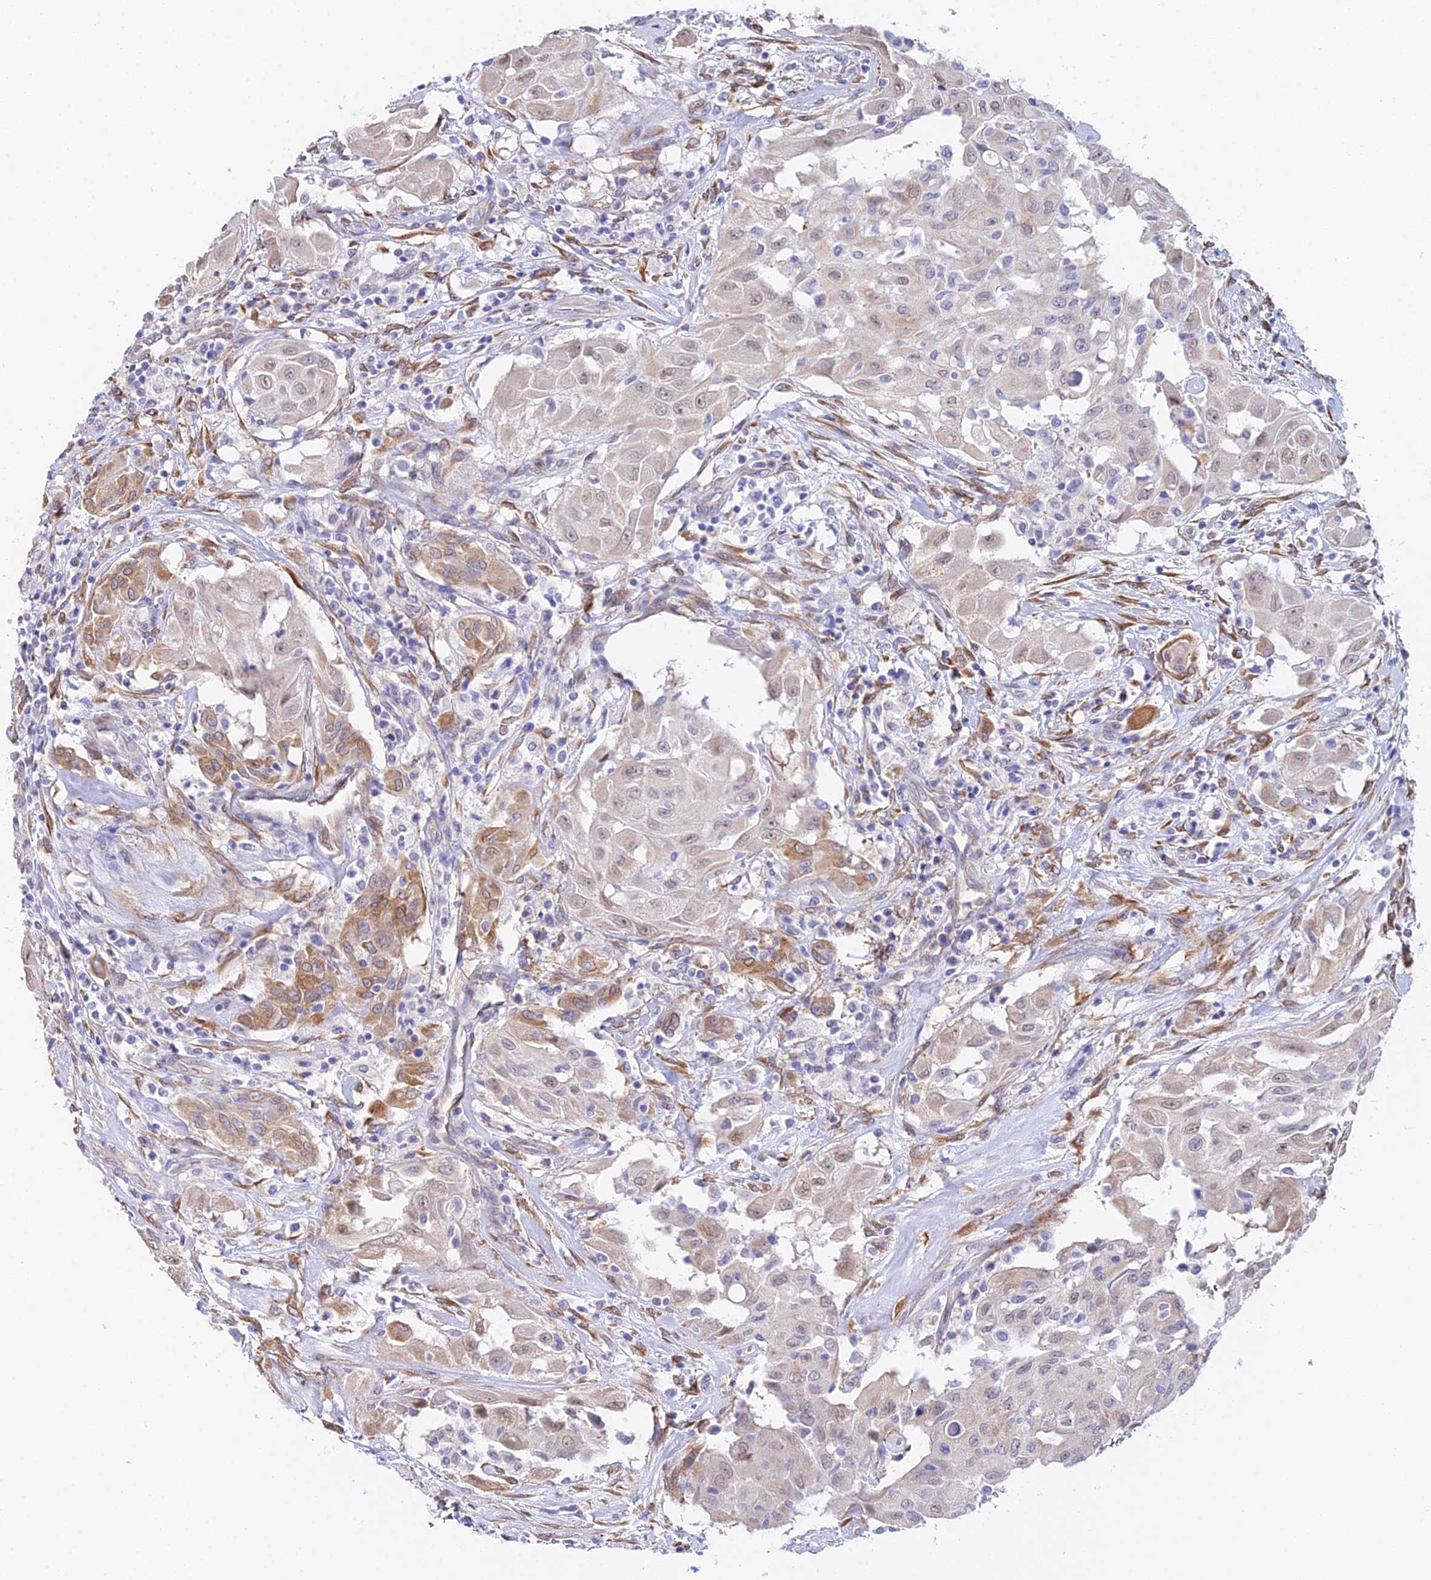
{"staining": {"intensity": "moderate", "quantity": "<25%", "location": "cytoplasmic/membranous"}, "tissue": "thyroid cancer", "cell_type": "Tumor cells", "image_type": "cancer", "snomed": [{"axis": "morphology", "description": "Papillary adenocarcinoma, NOS"}, {"axis": "topography", "description": "Thyroid gland"}], "caption": "Thyroid cancer (papillary adenocarcinoma) stained with a protein marker shows moderate staining in tumor cells.", "gene": "MXRA7", "patient": {"sex": "female", "age": 59}}